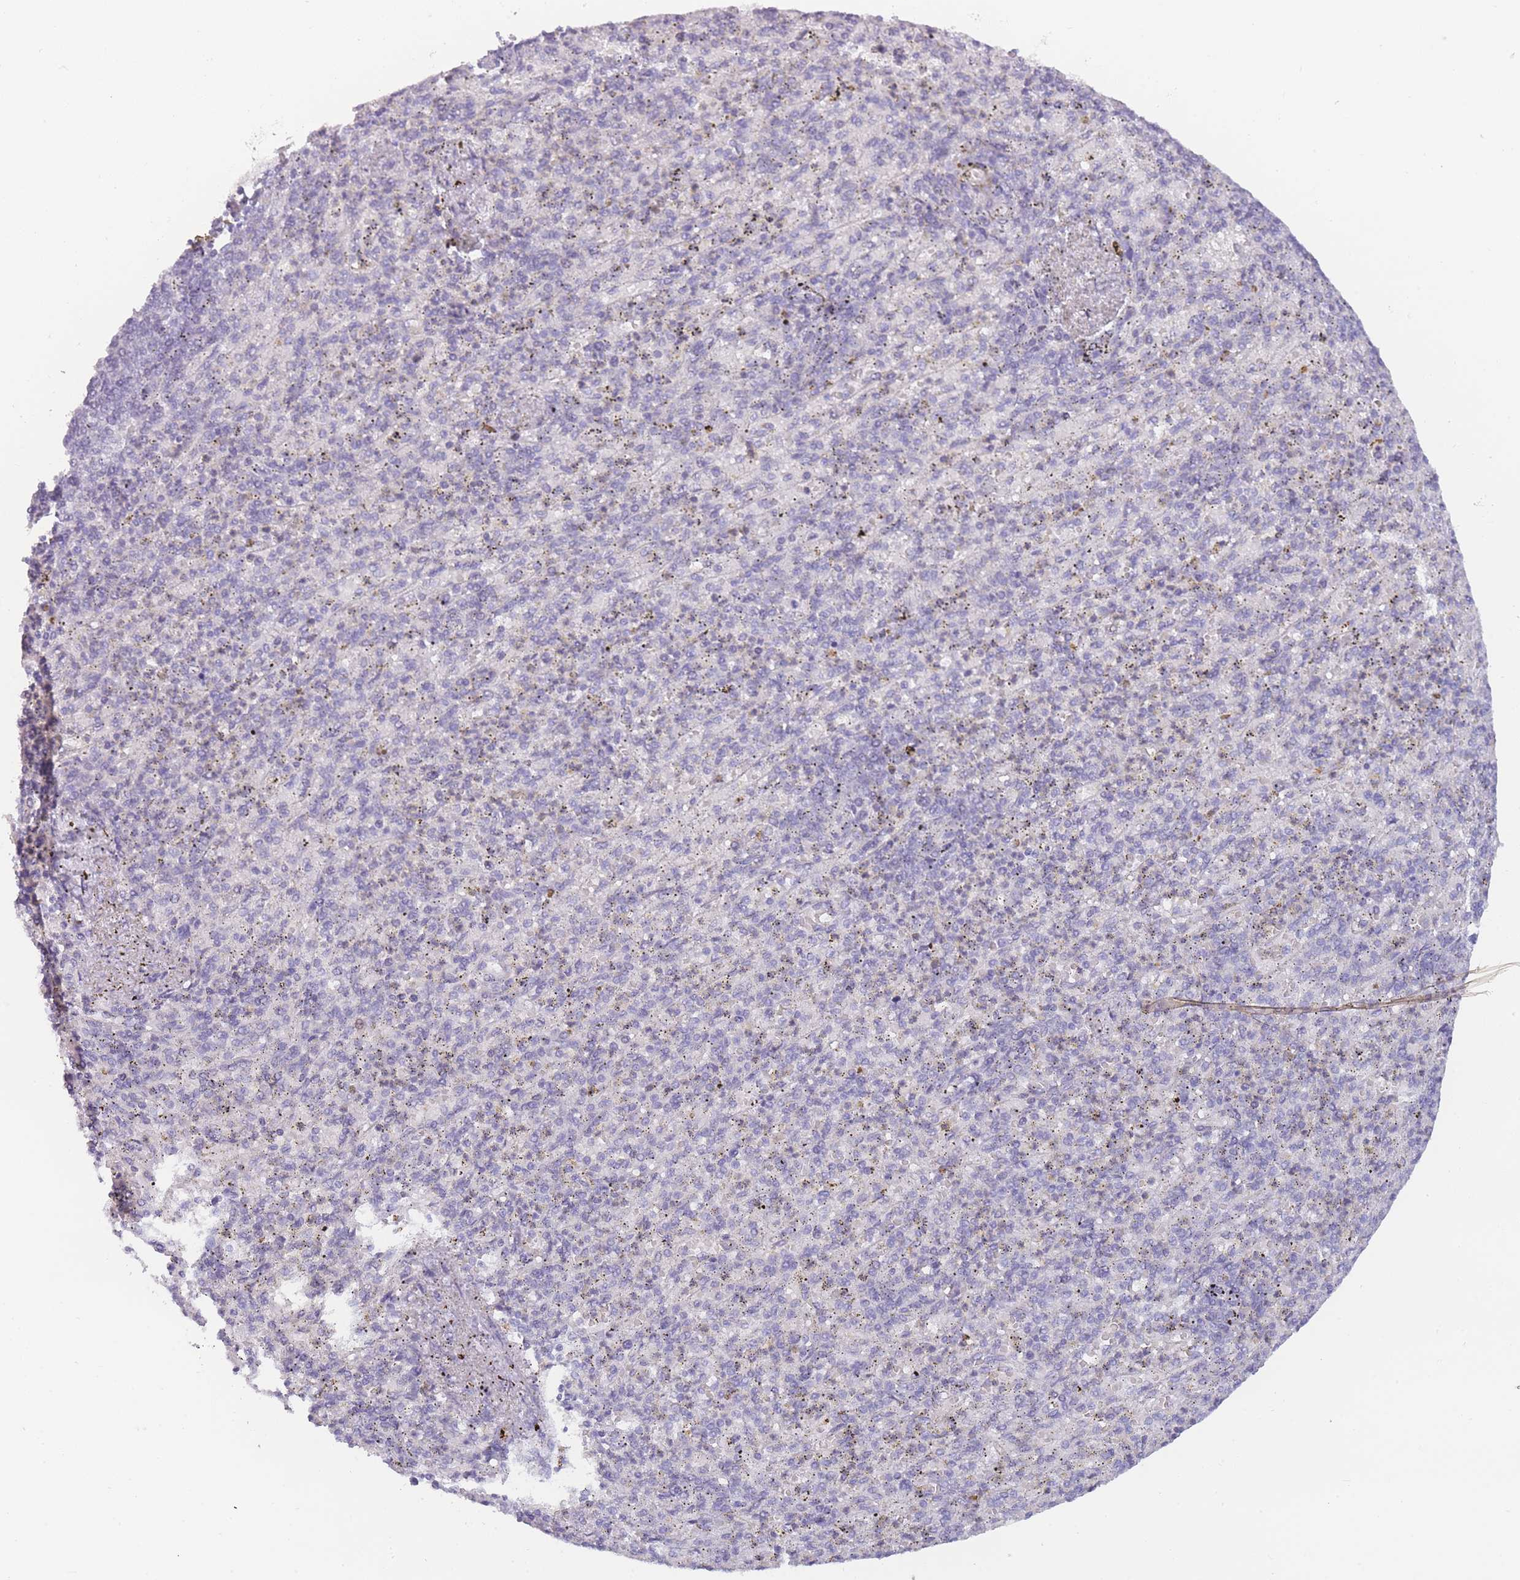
{"staining": {"intensity": "negative", "quantity": "none", "location": "none"}, "tissue": "spleen", "cell_type": "Cells in red pulp", "image_type": "normal", "snomed": [{"axis": "morphology", "description": "Normal tissue, NOS"}, {"axis": "topography", "description": "Spleen"}], "caption": "Cells in red pulp show no significant protein positivity in unremarkable spleen. (DAB (3,3'-diaminobenzidine) IHC with hematoxylin counter stain).", "gene": "INS", "patient": {"sex": "female", "age": 74}}